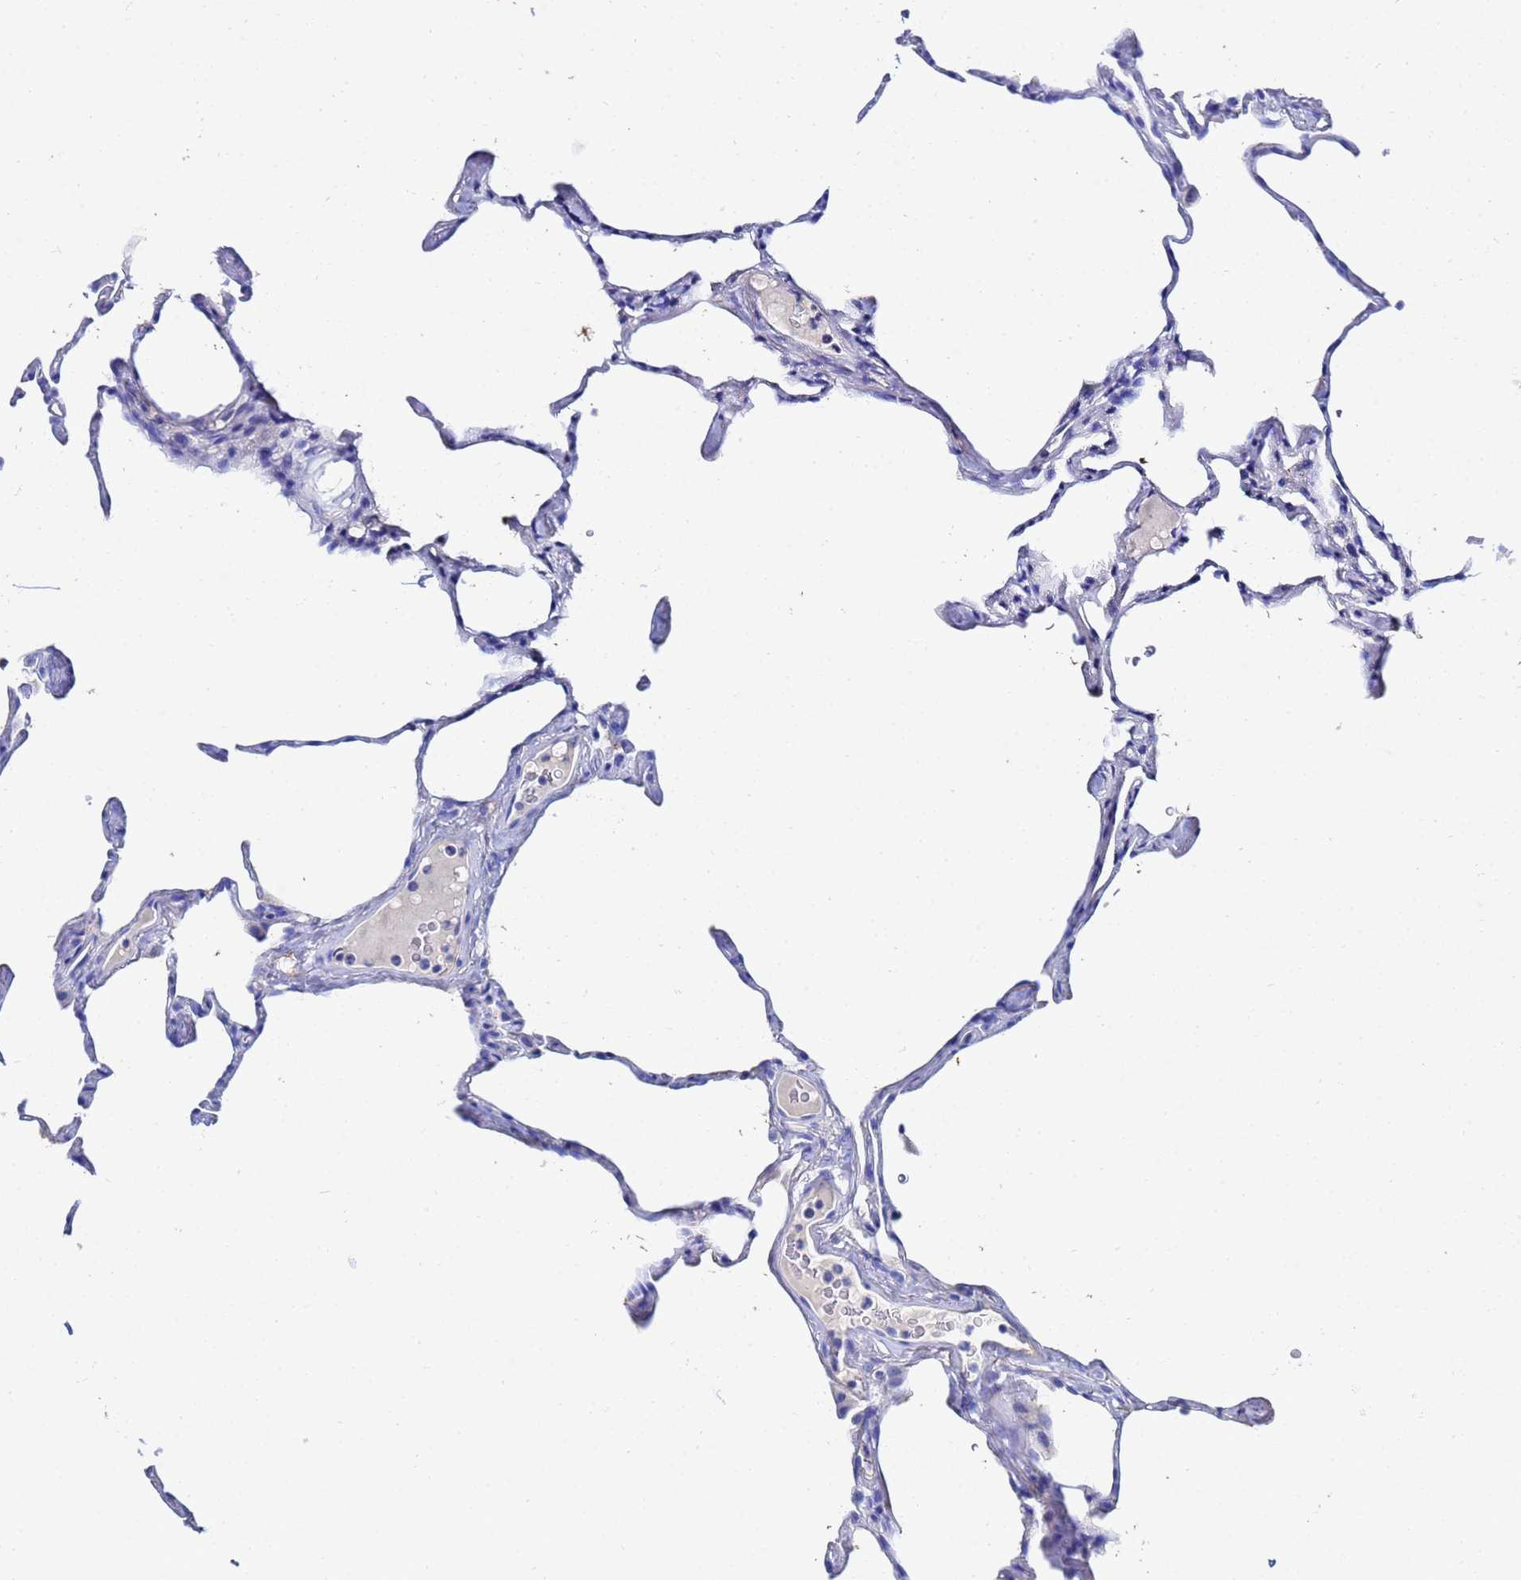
{"staining": {"intensity": "negative", "quantity": "none", "location": "none"}, "tissue": "lung", "cell_type": "Alveolar cells", "image_type": "normal", "snomed": [{"axis": "morphology", "description": "Normal tissue, NOS"}, {"axis": "topography", "description": "Lung"}], "caption": "DAB (3,3'-diaminobenzidine) immunohistochemical staining of benign human lung exhibits no significant staining in alveolar cells.", "gene": "AQP12A", "patient": {"sex": "male", "age": 65}}